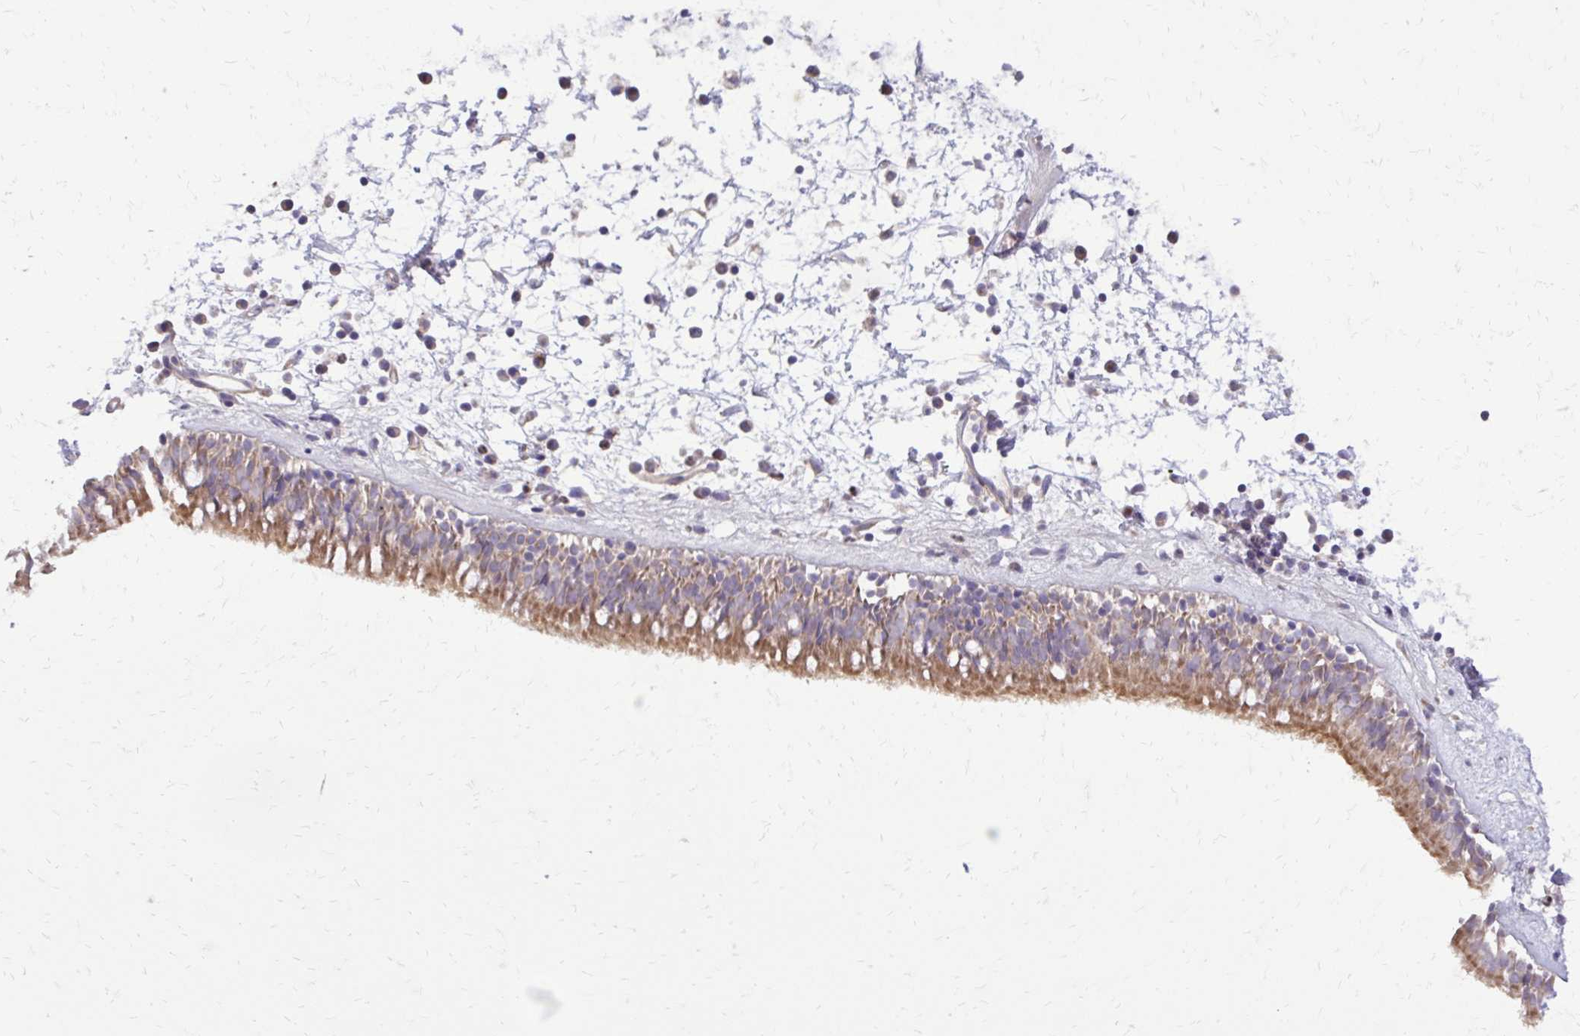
{"staining": {"intensity": "moderate", "quantity": ">75%", "location": "cytoplasmic/membranous"}, "tissue": "nasopharynx", "cell_type": "Respiratory epithelial cells", "image_type": "normal", "snomed": [{"axis": "morphology", "description": "Normal tissue, NOS"}, {"axis": "topography", "description": "Nasopharynx"}], "caption": "Unremarkable nasopharynx shows moderate cytoplasmic/membranous staining in approximately >75% of respiratory epithelial cells Nuclei are stained in blue..", "gene": "ABCC3", "patient": {"sex": "male", "age": 24}}